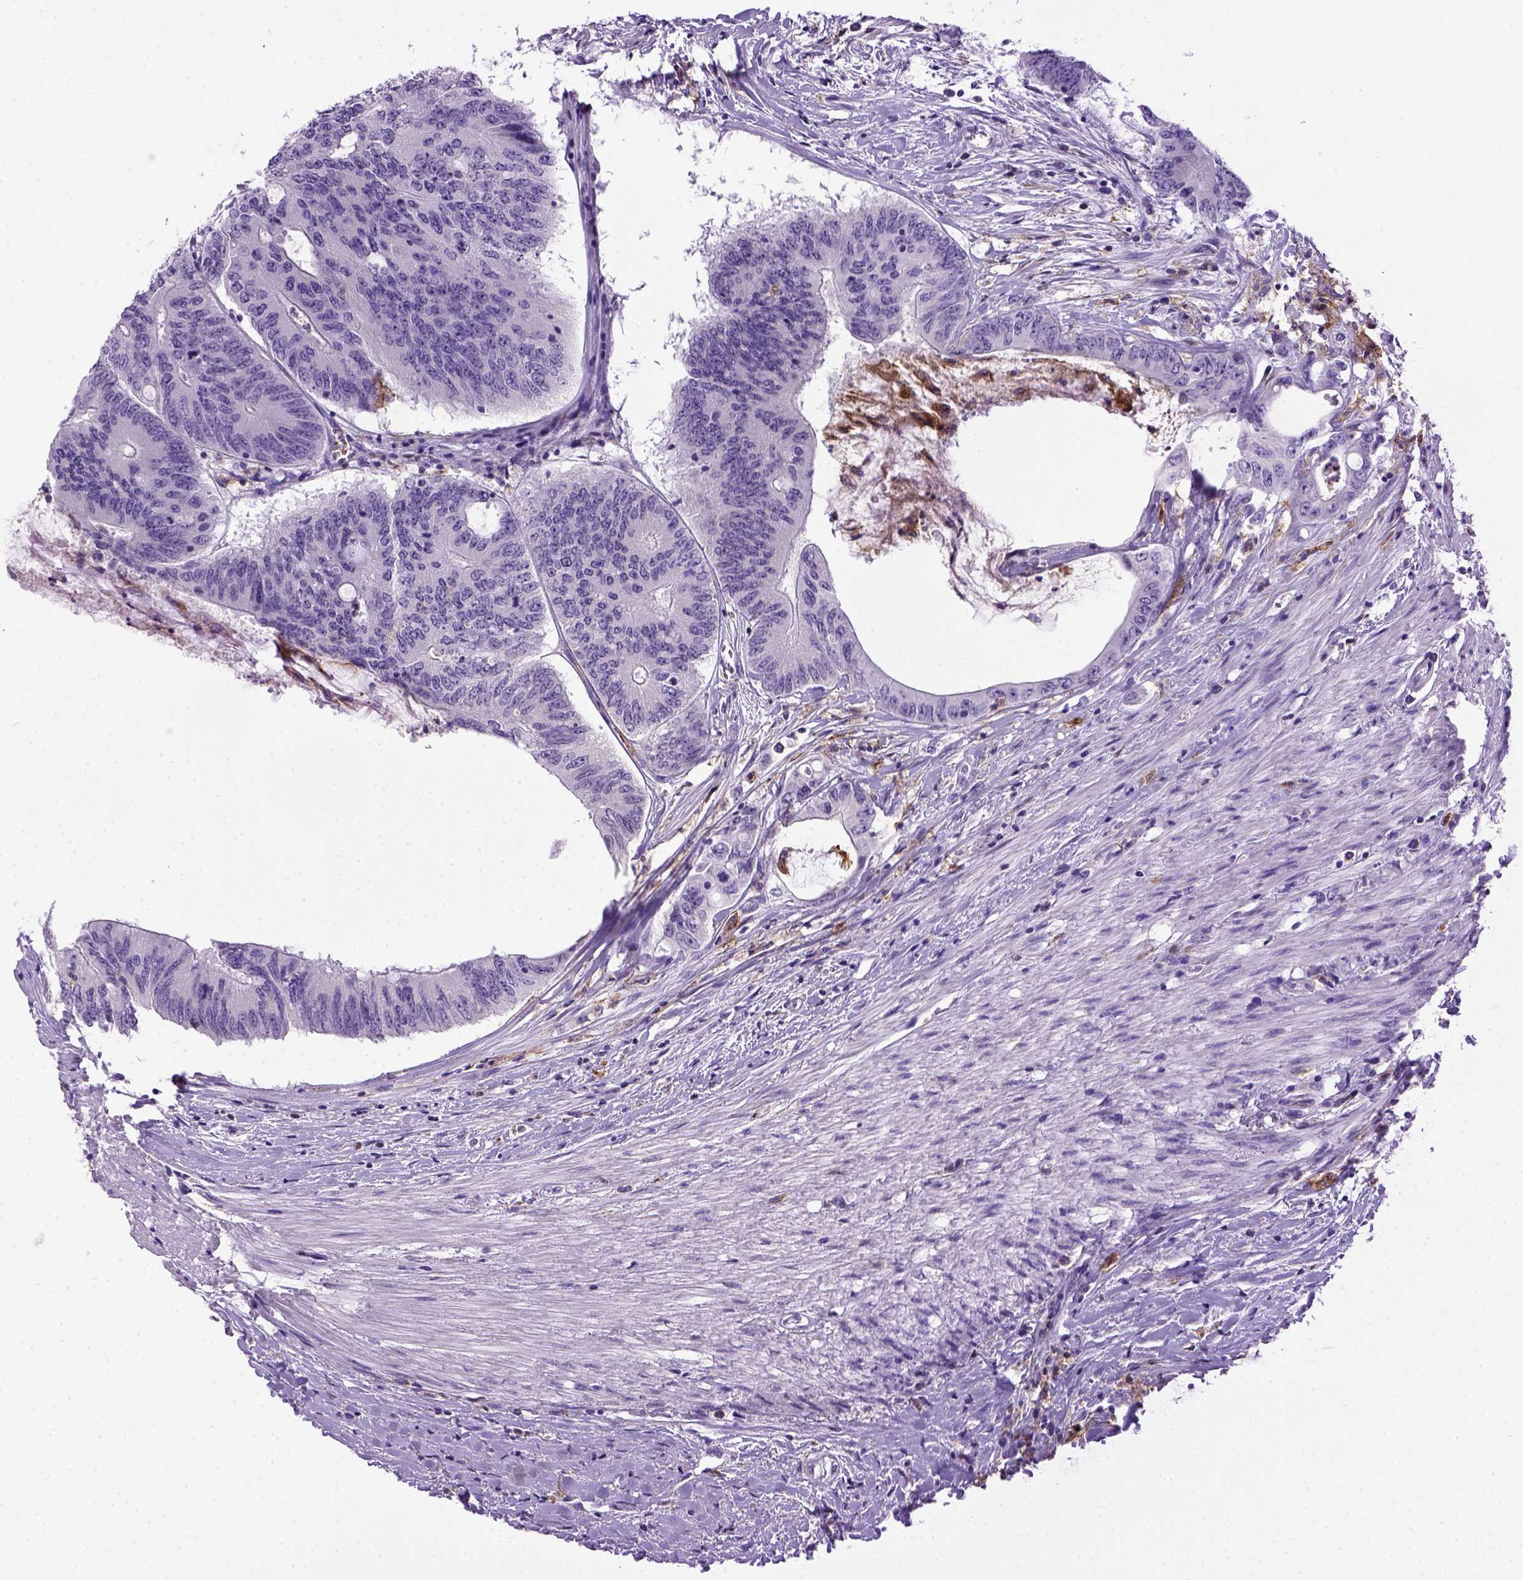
{"staining": {"intensity": "negative", "quantity": "none", "location": "none"}, "tissue": "colorectal cancer", "cell_type": "Tumor cells", "image_type": "cancer", "snomed": [{"axis": "morphology", "description": "Adenocarcinoma, NOS"}, {"axis": "topography", "description": "Rectum"}], "caption": "This is an IHC histopathology image of human adenocarcinoma (colorectal). There is no positivity in tumor cells.", "gene": "ITGAX", "patient": {"sex": "male", "age": 59}}